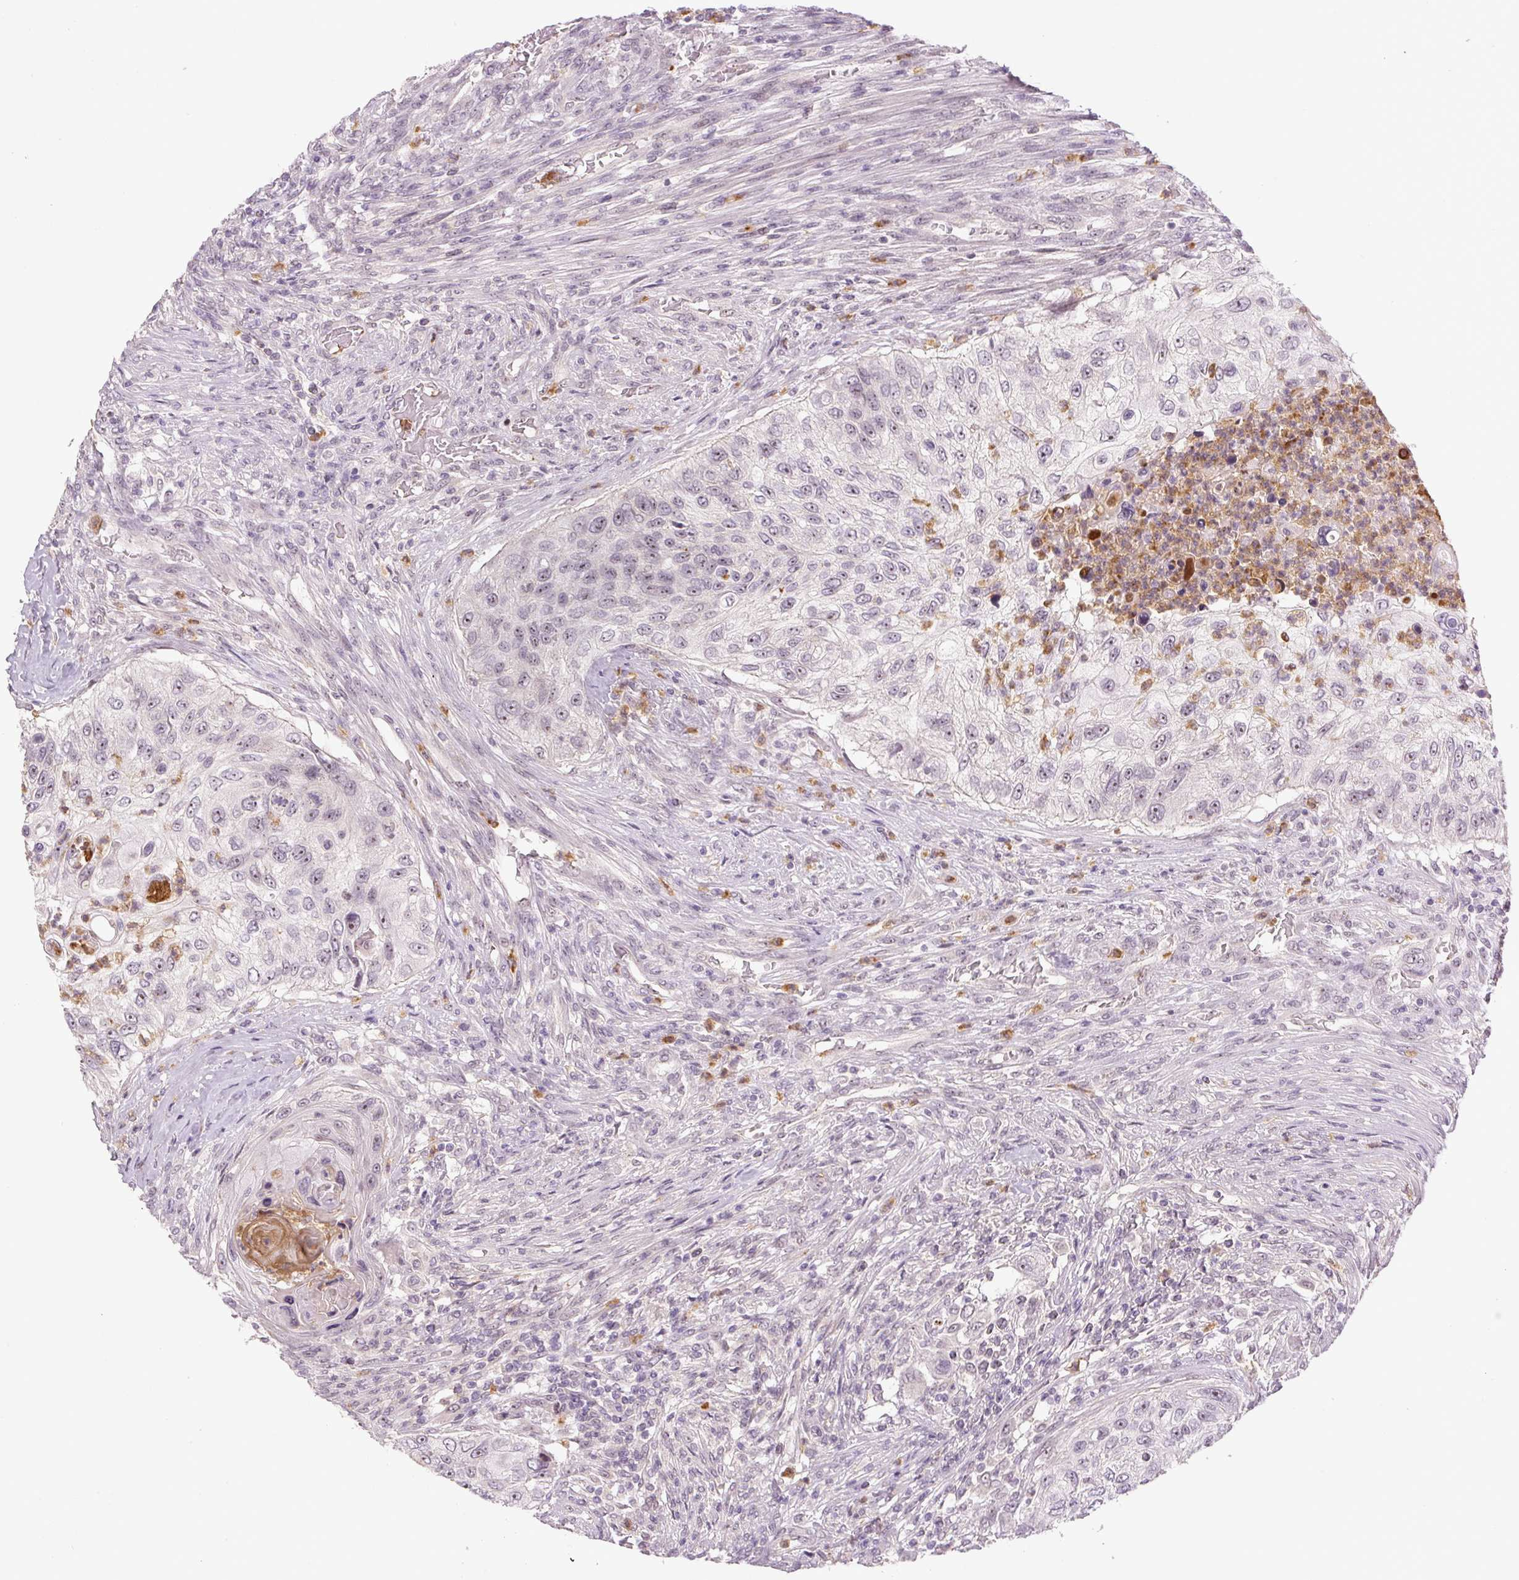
{"staining": {"intensity": "negative", "quantity": "none", "location": "none"}, "tissue": "urothelial cancer", "cell_type": "Tumor cells", "image_type": "cancer", "snomed": [{"axis": "morphology", "description": "Urothelial carcinoma, High grade"}, {"axis": "topography", "description": "Urinary bladder"}], "caption": "Immunohistochemical staining of urothelial carcinoma (high-grade) displays no significant positivity in tumor cells.", "gene": "SGF29", "patient": {"sex": "female", "age": 60}}